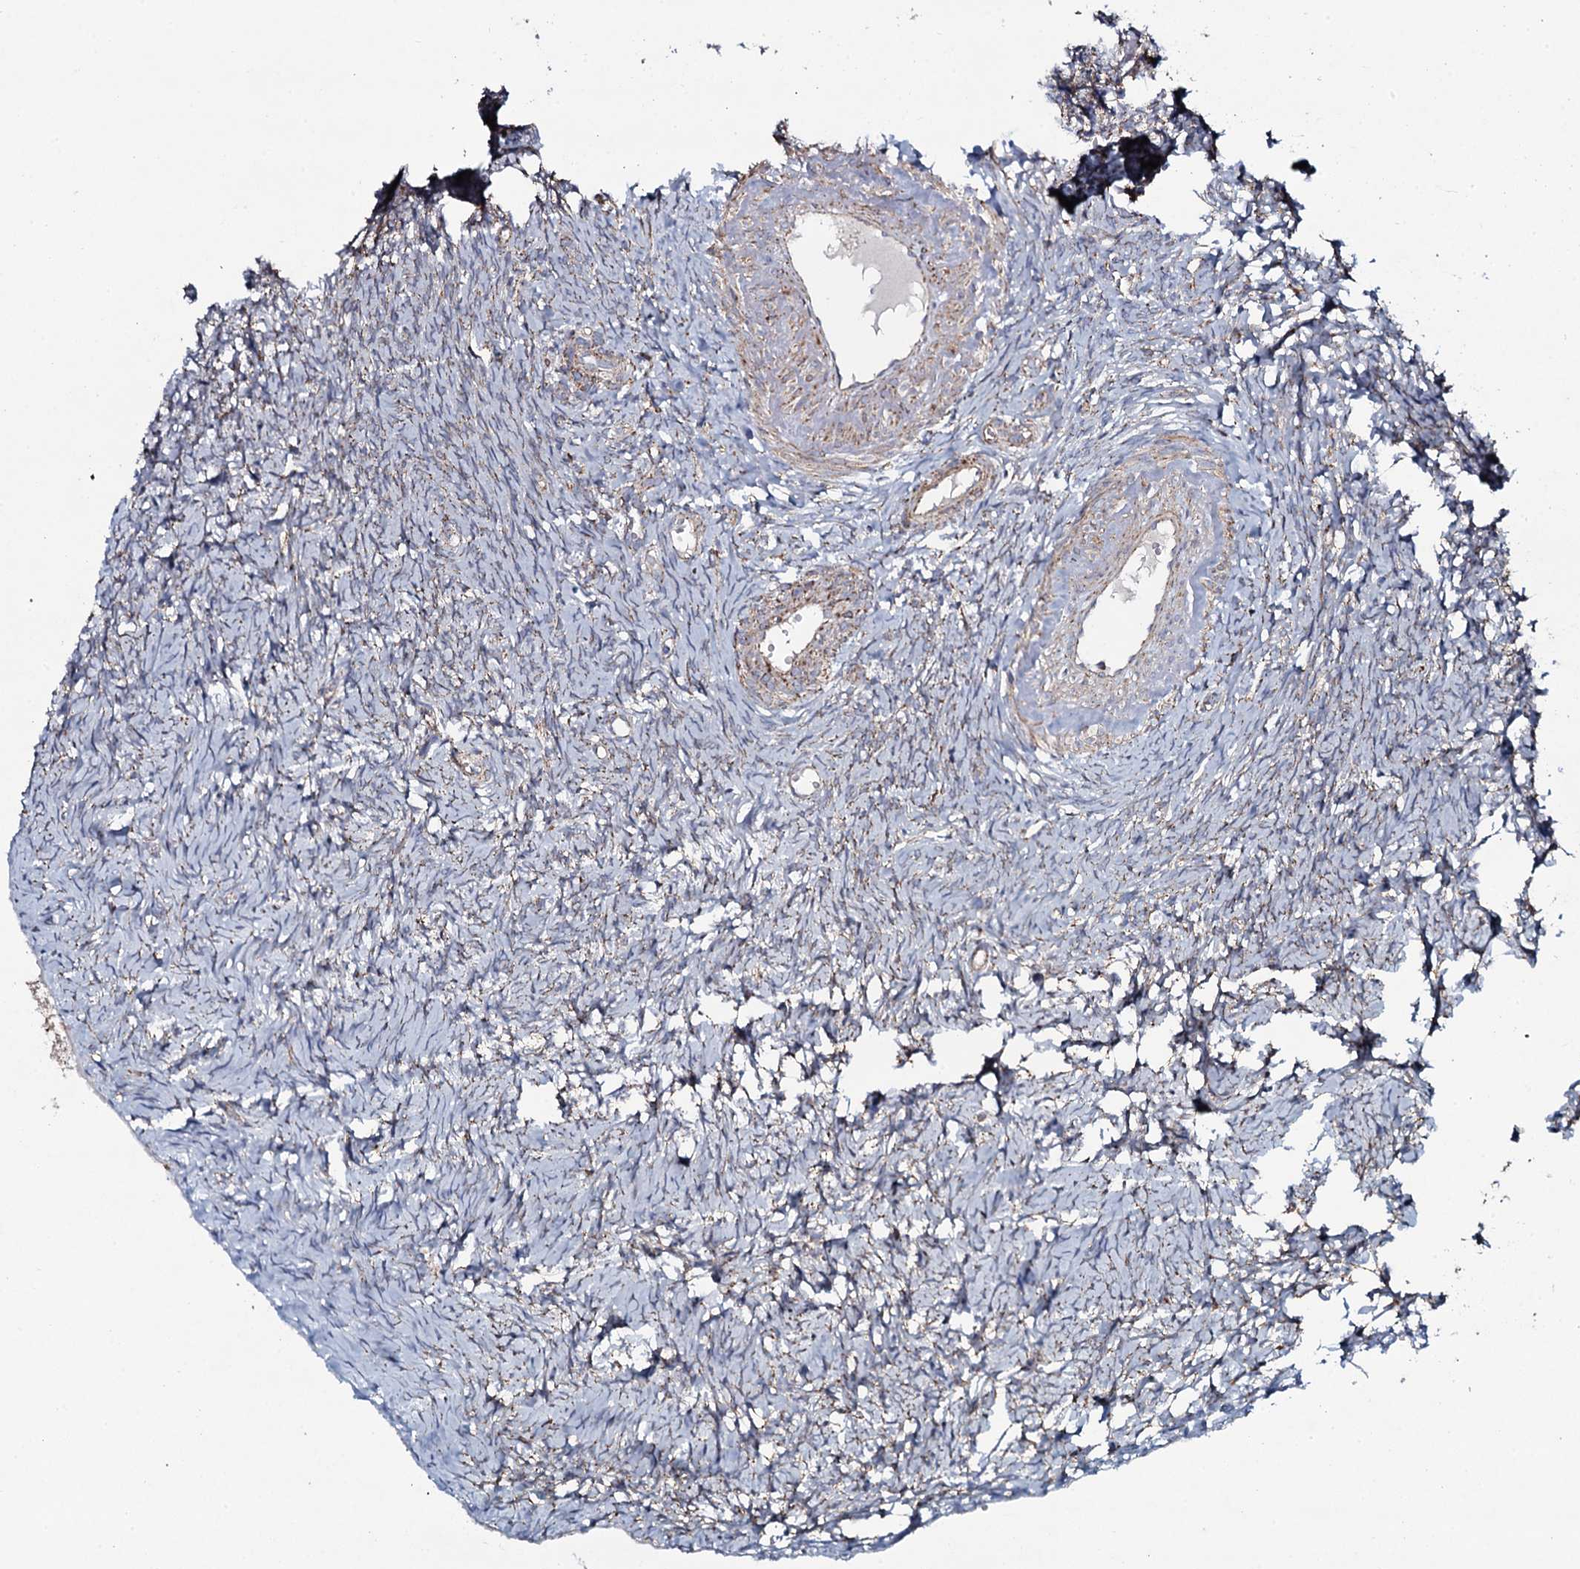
{"staining": {"intensity": "weak", "quantity": "25%-75%", "location": "cytoplasmic/membranous"}, "tissue": "ovary", "cell_type": "Ovarian stroma cells", "image_type": "normal", "snomed": [{"axis": "morphology", "description": "Normal tissue, NOS"}, {"axis": "topography", "description": "Ovary"}], "caption": "A brown stain labels weak cytoplasmic/membranous staining of a protein in ovarian stroma cells of unremarkable ovary. Immunohistochemistry (ihc) stains the protein in brown and the nuclei are stained blue.", "gene": "EVC2", "patient": {"sex": "female", "age": 51}}